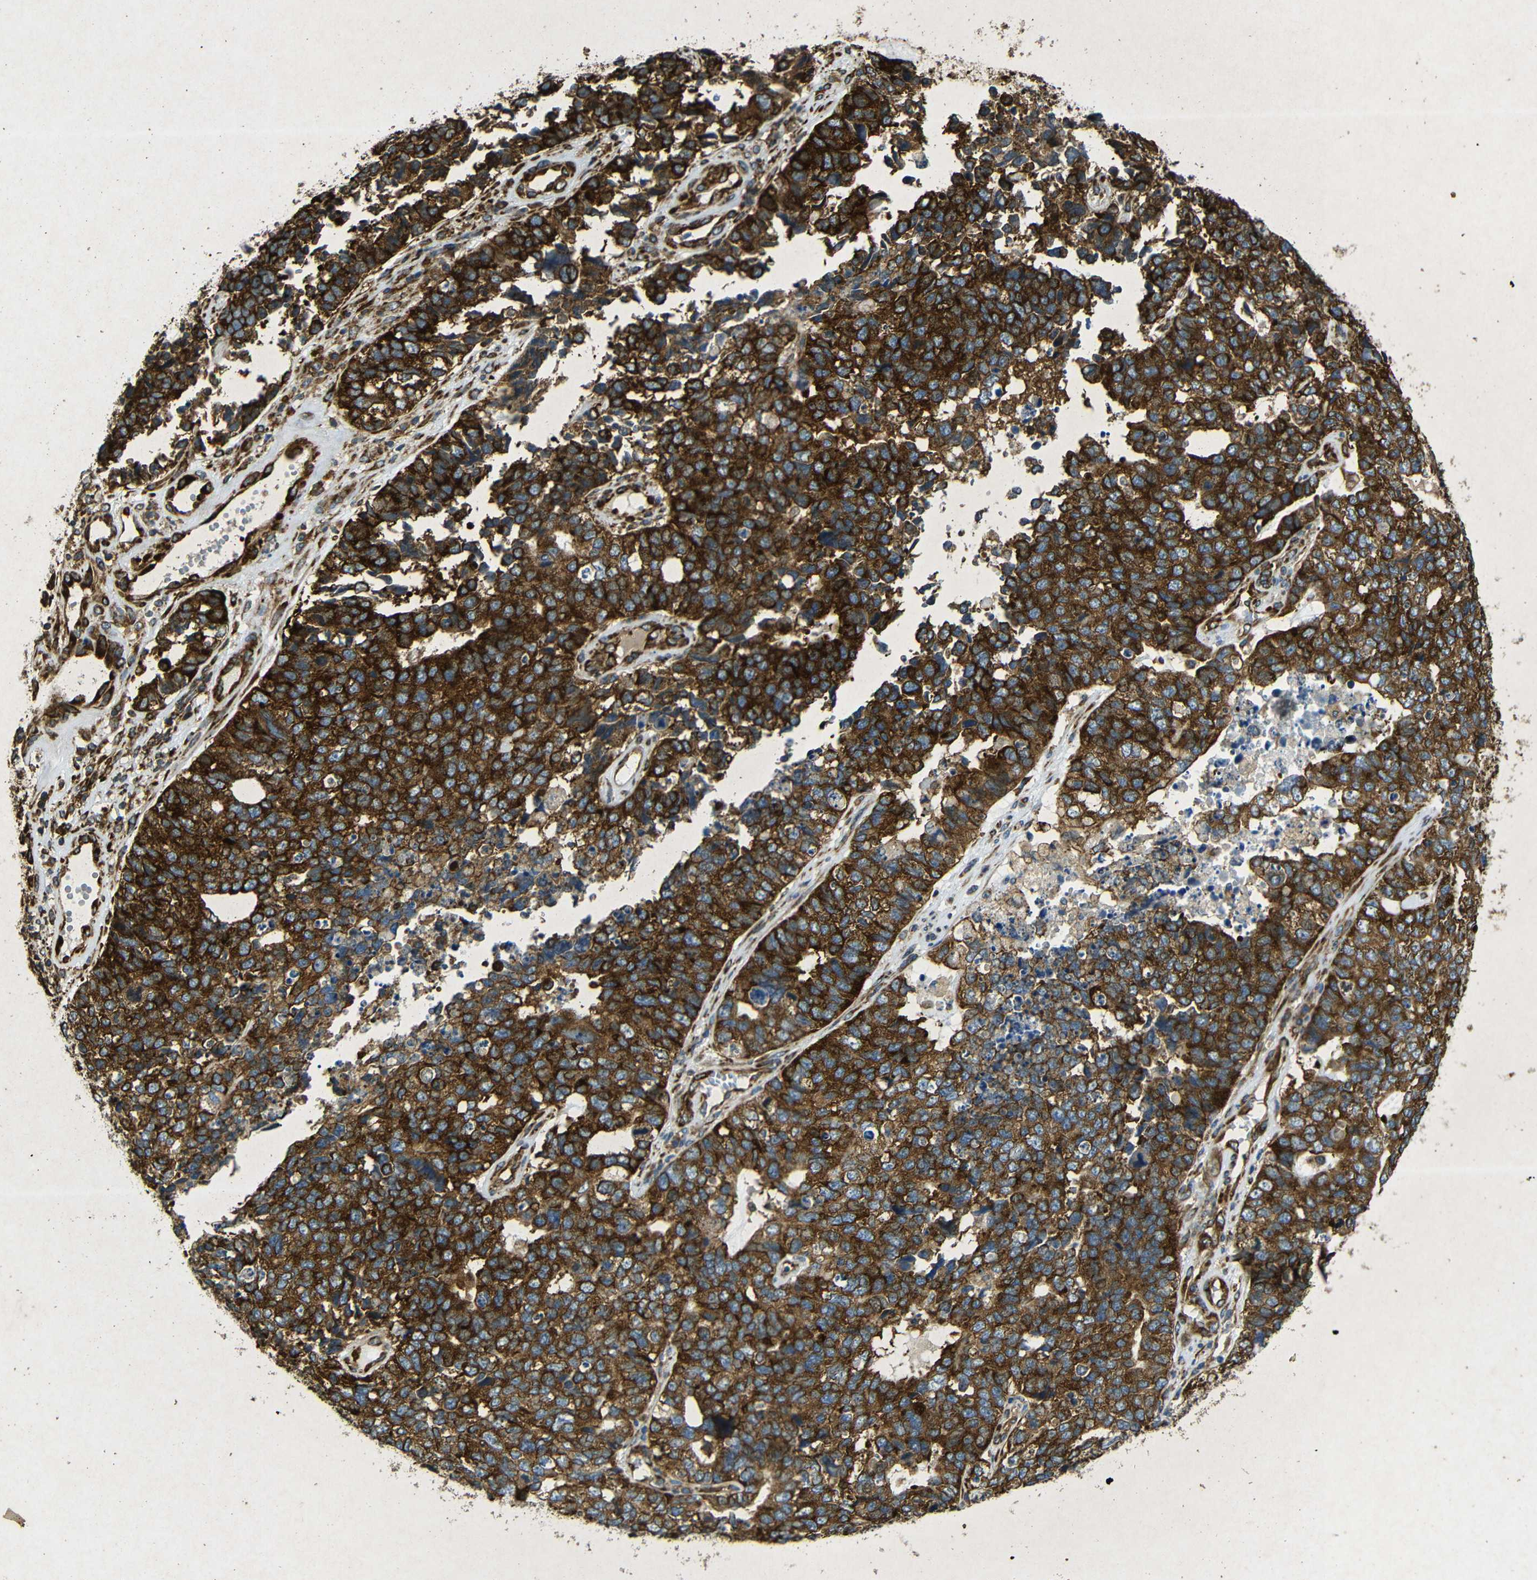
{"staining": {"intensity": "strong", "quantity": ">75%", "location": "cytoplasmic/membranous"}, "tissue": "cervical cancer", "cell_type": "Tumor cells", "image_type": "cancer", "snomed": [{"axis": "morphology", "description": "Squamous cell carcinoma, NOS"}, {"axis": "topography", "description": "Cervix"}], "caption": "DAB immunohistochemical staining of cervical cancer (squamous cell carcinoma) shows strong cytoplasmic/membranous protein staining in about >75% of tumor cells.", "gene": "BTF3", "patient": {"sex": "female", "age": 63}}